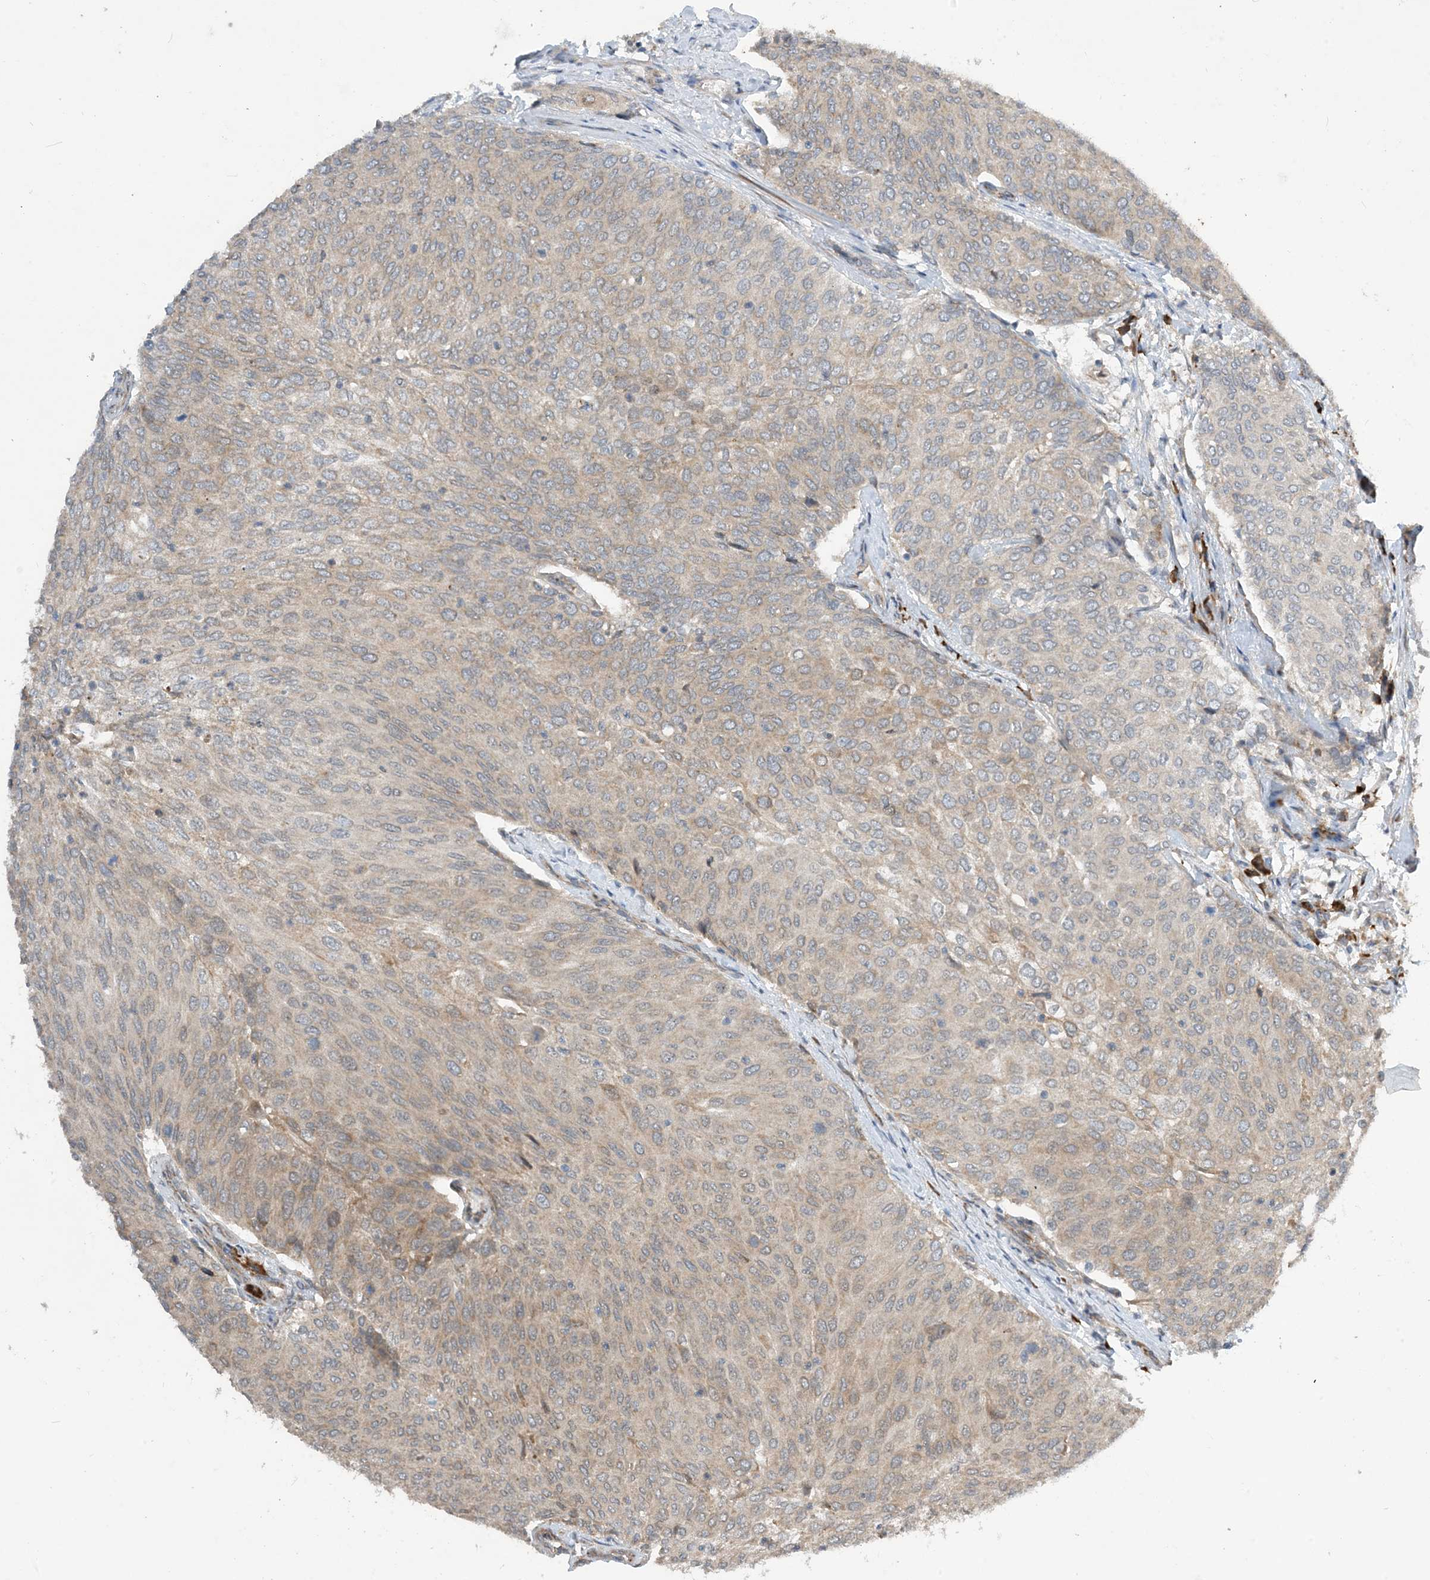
{"staining": {"intensity": "weak", "quantity": "25%-75%", "location": "cytoplasmic/membranous"}, "tissue": "urothelial cancer", "cell_type": "Tumor cells", "image_type": "cancer", "snomed": [{"axis": "morphology", "description": "Urothelial carcinoma, Low grade"}, {"axis": "topography", "description": "Urinary bladder"}], "caption": "Weak cytoplasmic/membranous positivity for a protein is present in about 25%-75% of tumor cells of low-grade urothelial carcinoma using IHC.", "gene": "PHOSPHO2", "patient": {"sex": "female", "age": 79}}